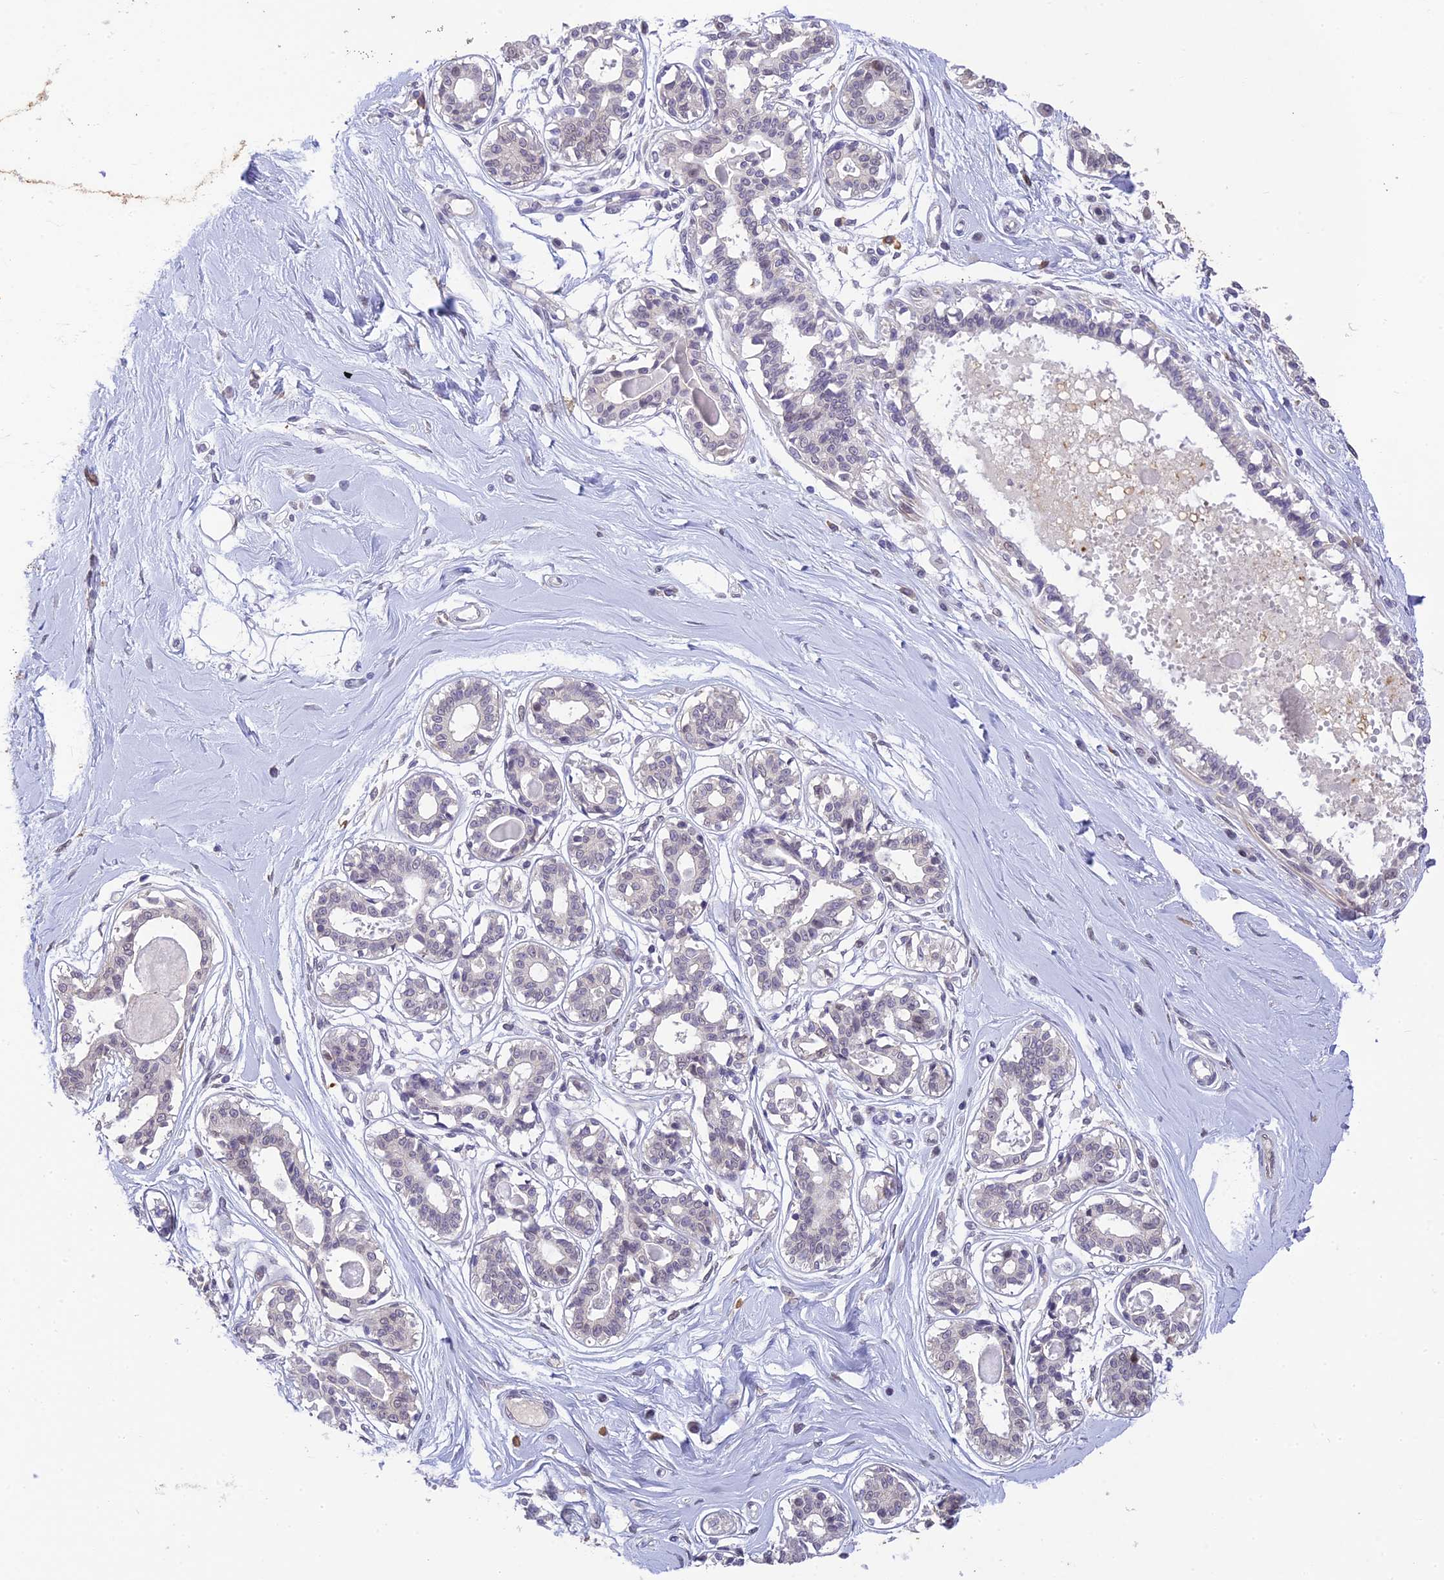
{"staining": {"intensity": "negative", "quantity": "none", "location": "none"}, "tissue": "breast", "cell_type": "Adipocytes", "image_type": "normal", "snomed": [{"axis": "morphology", "description": "Normal tissue, NOS"}, {"axis": "topography", "description": "Breast"}], "caption": "Image shows no significant protein staining in adipocytes of benign breast.", "gene": "BMT2", "patient": {"sex": "female", "age": 45}}